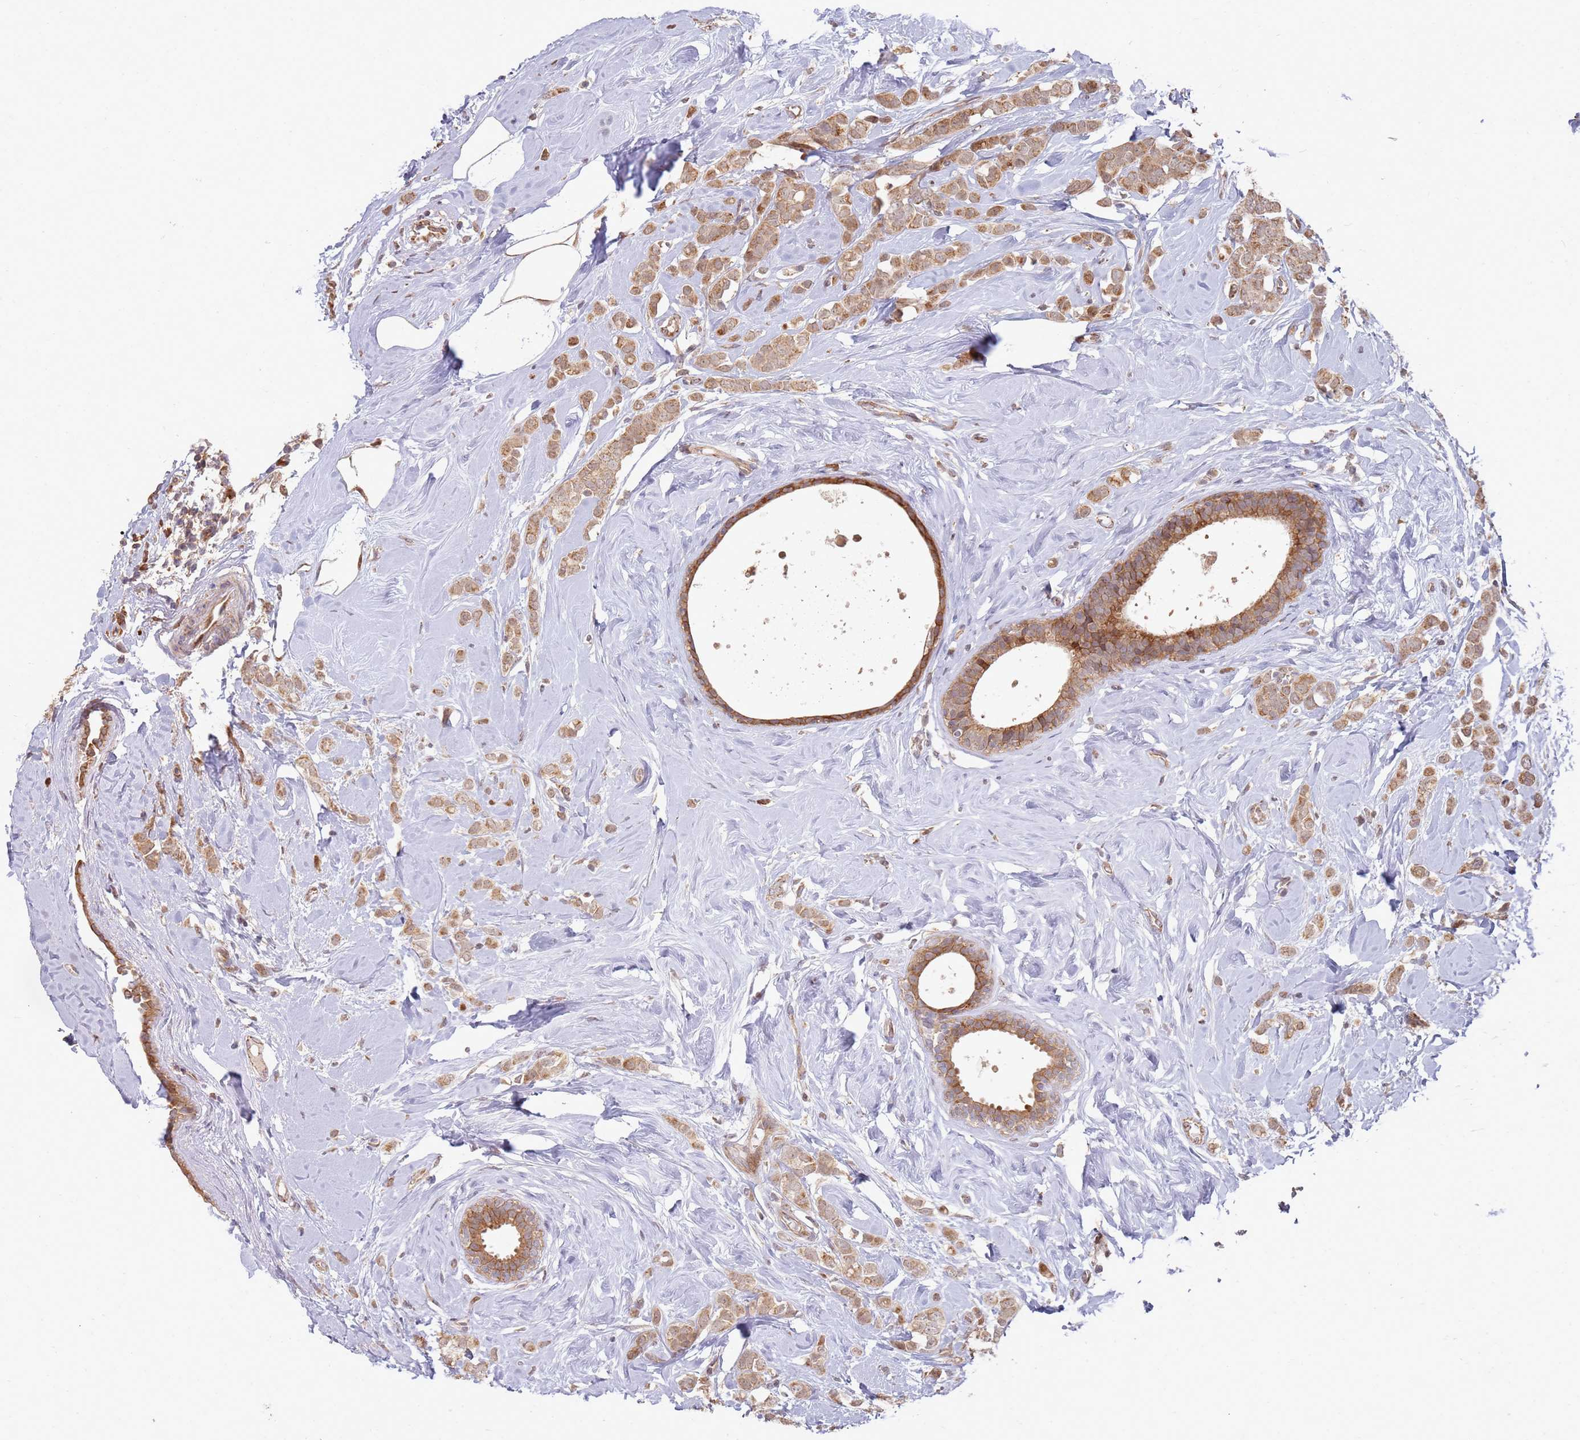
{"staining": {"intensity": "moderate", "quantity": ">75%", "location": "cytoplasmic/membranous"}, "tissue": "breast cancer", "cell_type": "Tumor cells", "image_type": "cancer", "snomed": [{"axis": "morphology", "description": "Lobular carcinoma"}, {"axis": "topography", "description": "Breast"}], "caption": "Human breast cancer (lobular carcinoma) stained with a protein marker exhibits moderate staining in tumor cells.", "gene": "MPEG1", "patient": {"sex": "female", "age": 47}}